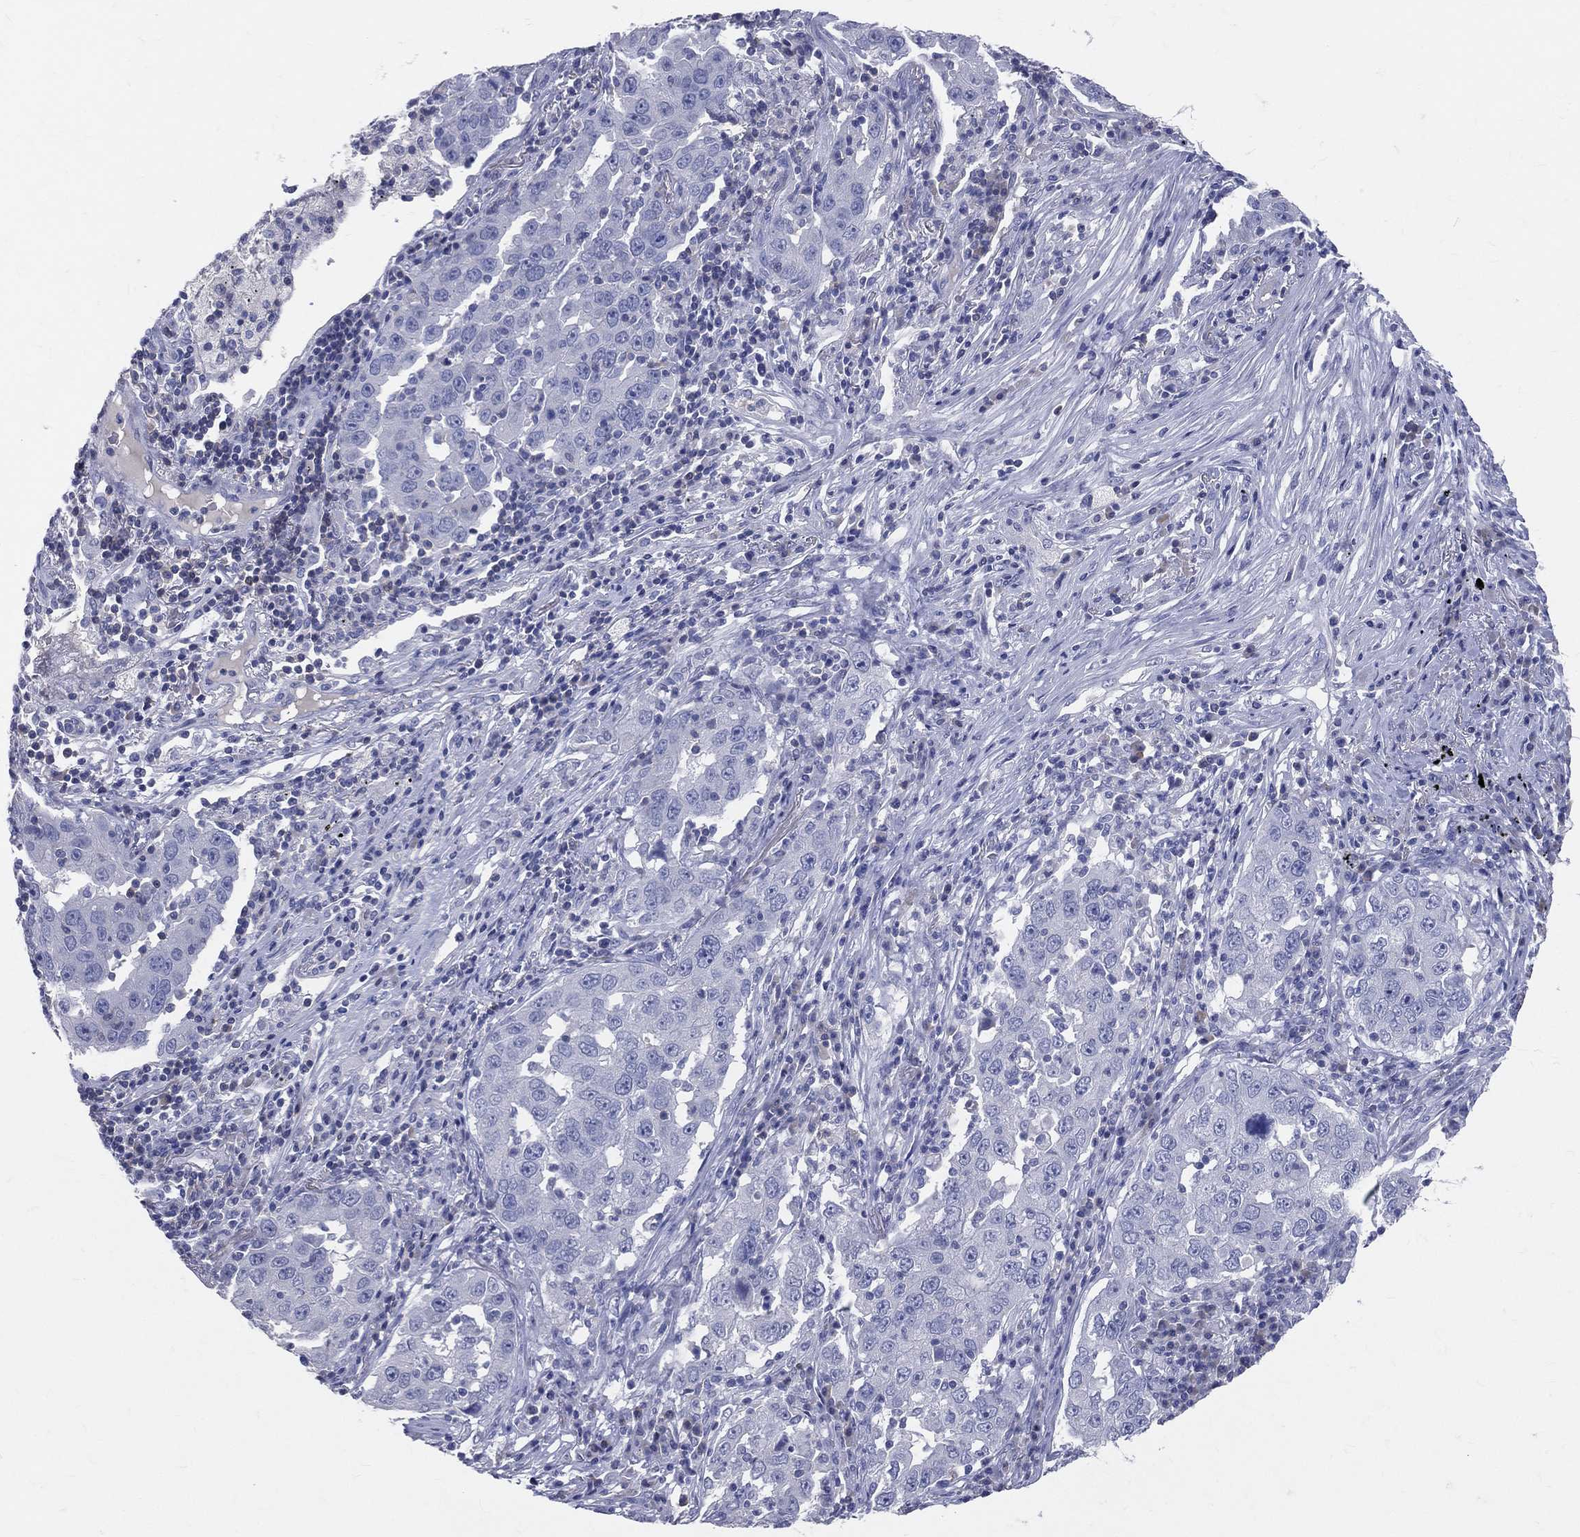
{"staining": {"intensity": "negative", "quantity": "none", "location": "none"}, "tissue": "lung cancer", "cell_type": "Tumor cells", "image_type": "cancer", "snomed": [{"axis": "morphology", "description": "Adenocarcinoma, NOS"}, {"axis": "topography", "description": "Lung"}], "caption": "Tumor cells show no significant positivity in adenocarcinoma (lung). (DAB (3,3'-diaminobenzidine) immunohistochemistry with hematoxylin counter stain).", "gene": "LAT", "patient": {"sex": "male", "age": 73}}